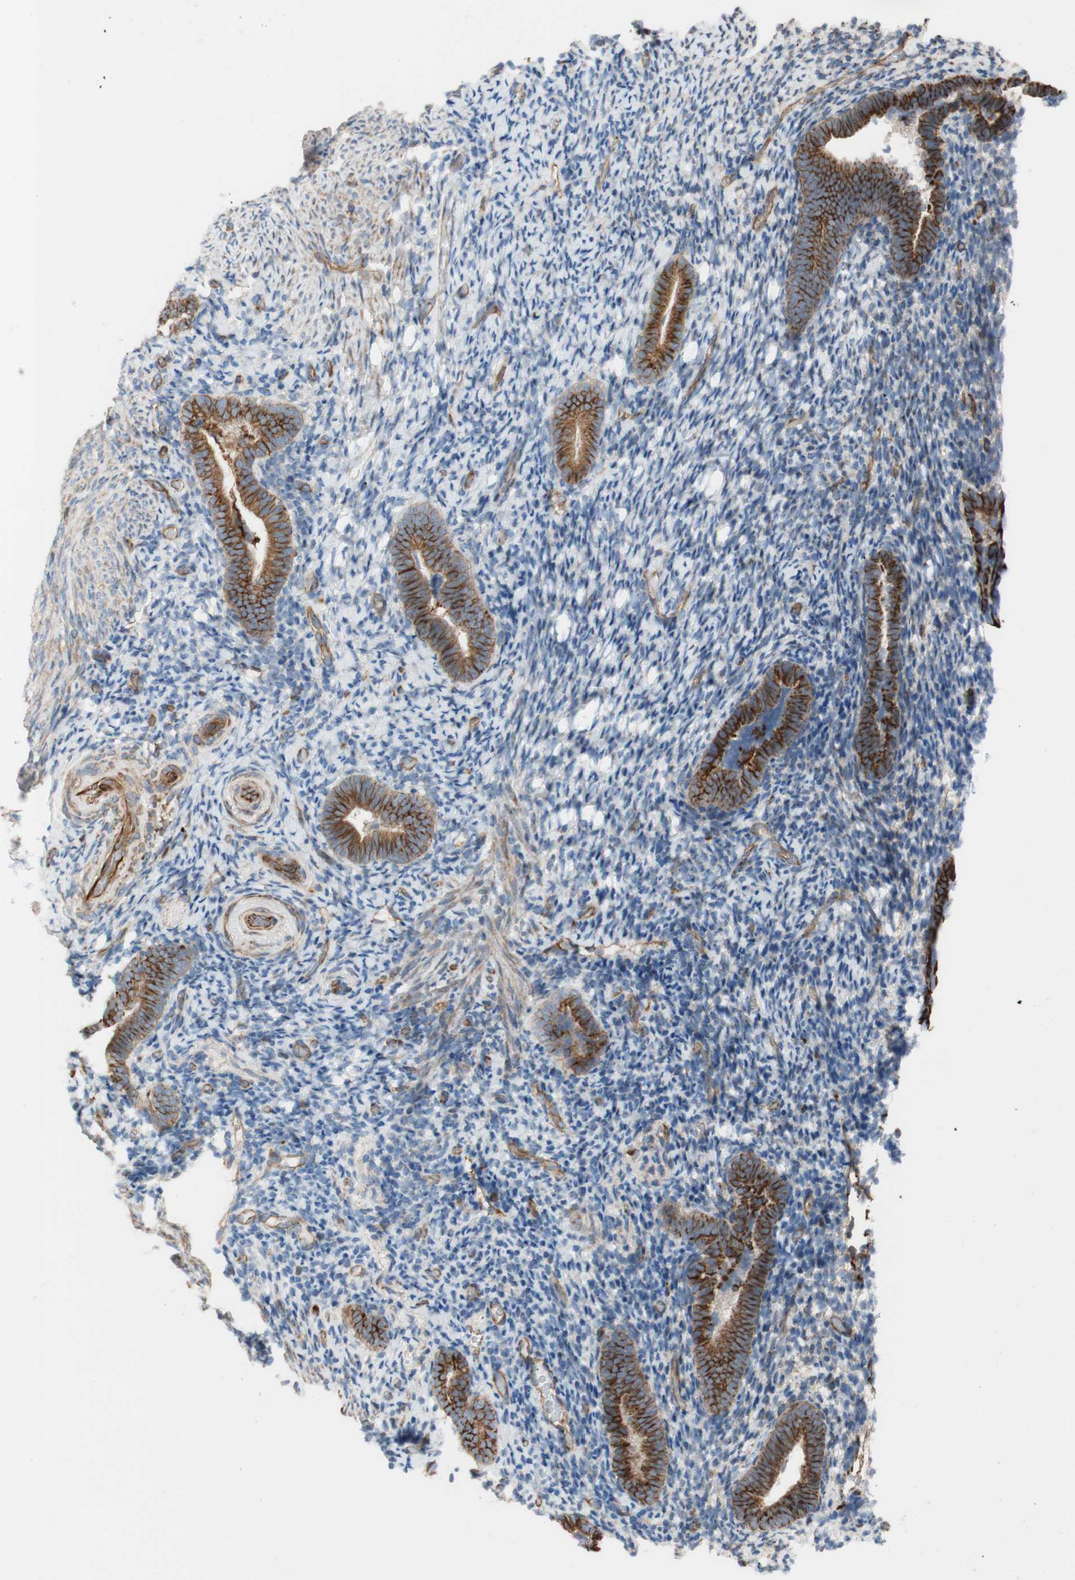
{"staining": {"intensity": "weak", "quantity": ">75%", "location": "cytoplasmic/membranous"}, "tissue": "endometrium", "cell_type": "Cells in endometrial stroma", "image_type": "normal", "snomed": [{"axis": "morphology", "description": "Normal tissue, NOS"}, {"axis": "topography", "description": "Endometrium"}], "caption": "DAB immunohistochemical staining of normal endometrium shows weak cytoplasmic/membranous protein positivity in approximately >75% of cells in endometrial stroma.", "gene": "C1orf43", "patient": {"sex": "female", "age": 51}}